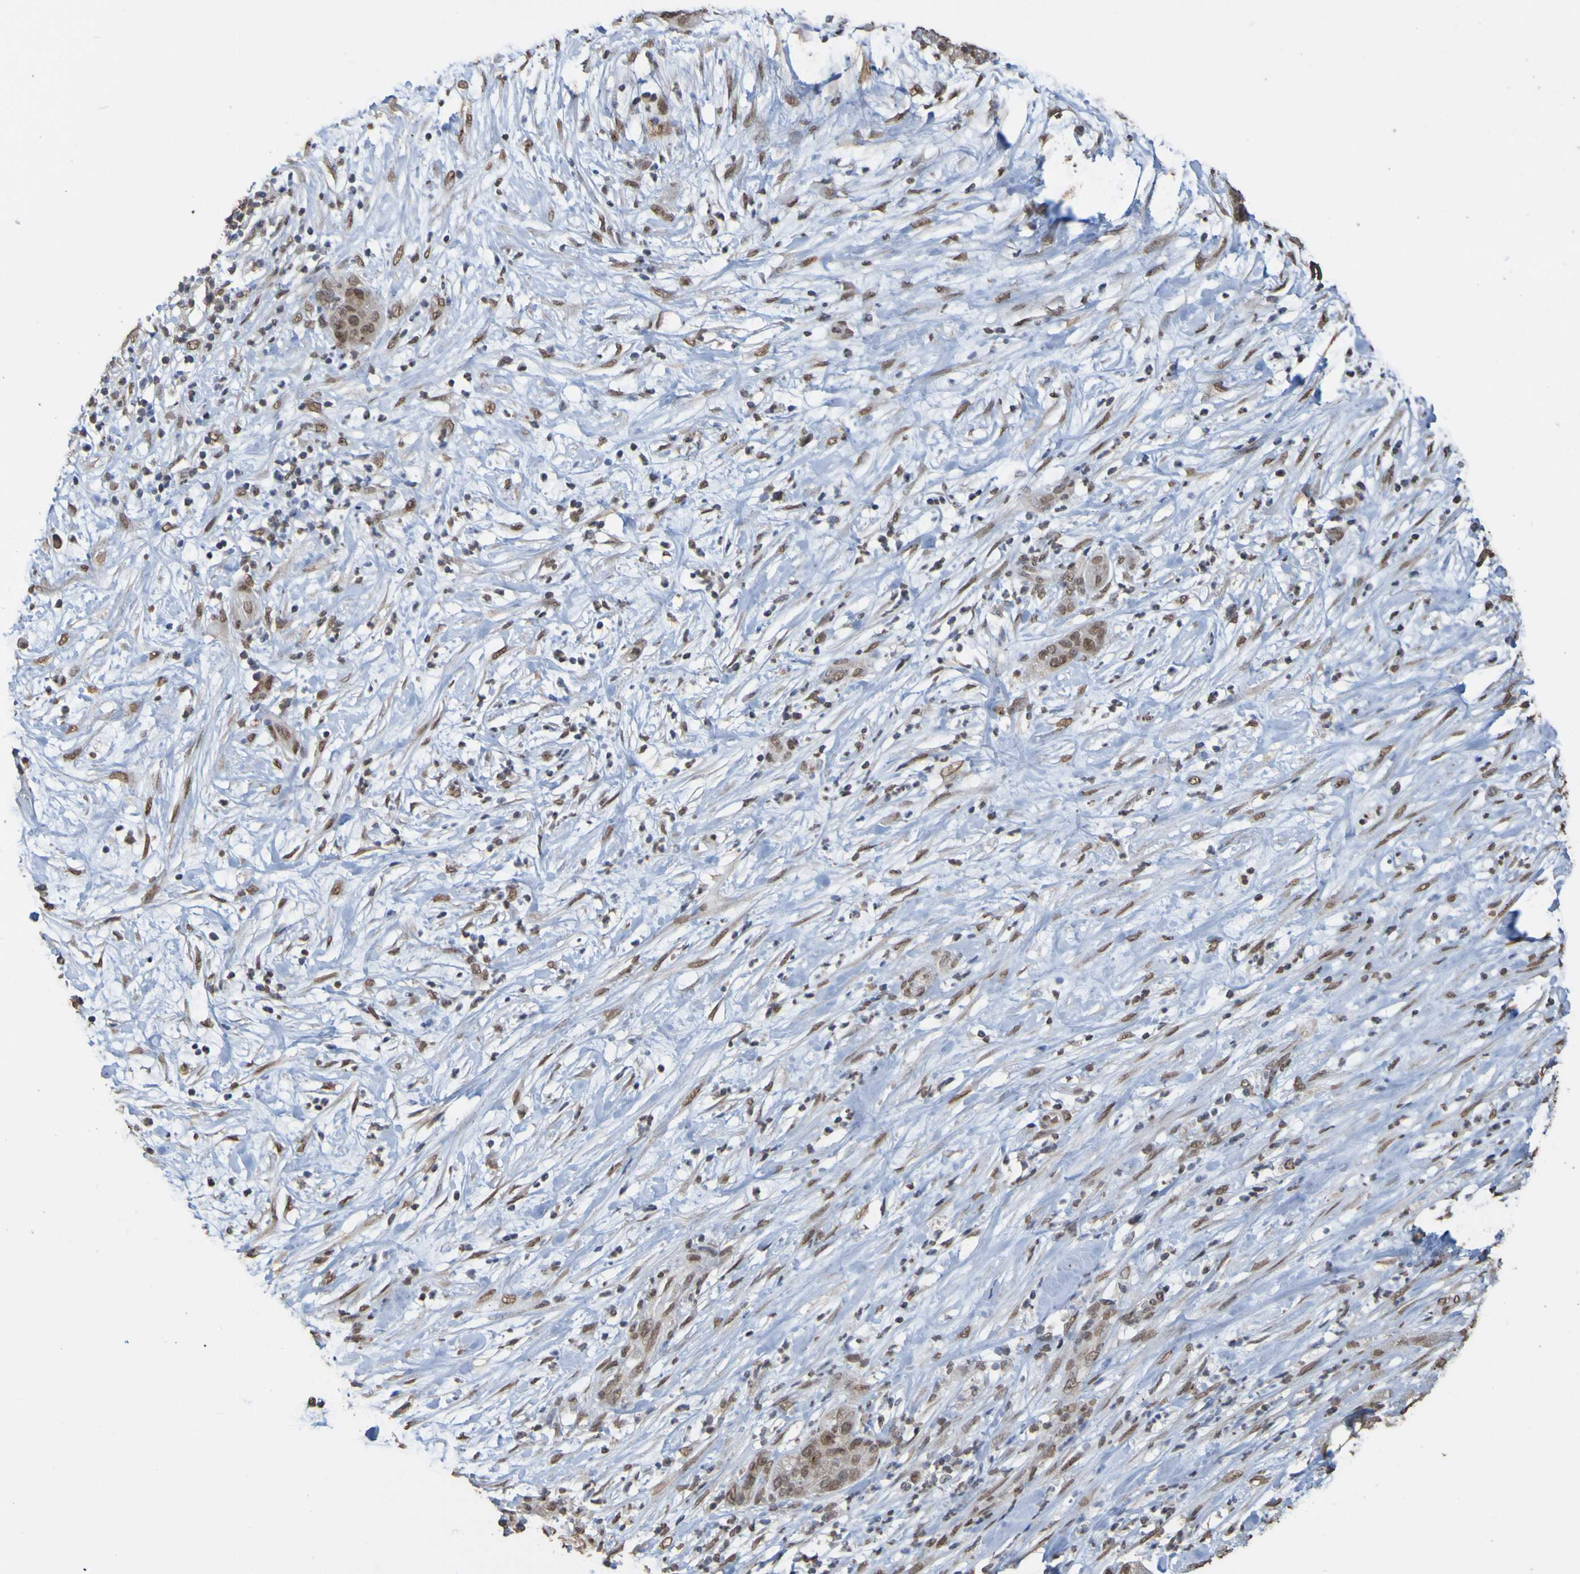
{"staining": {"intensity": "moderate", "quantity": ">75%", "location": "nuclear"}, "tissue": "pancreatic cancer", "cell_type": "Tumor cells", "image_type": "cancer", "snomed": [{"axis": "morphology", "description": "Adenocarcinoma, NOS"}, {"axis": "topography", "description": "Pancreas"}], "caption": "Immunohistochemistry staining of pancreatic adenocarcinoma, which displays medium levels of moderate nuclear staining in about >75% of tumor cells indicating moderate nuclear protein positivity. The staining was performed using DAB (3,3'-diaminobenzidine) (brown) for protein detection and nuclei were counterstained in hematoxylin (blue).", "gene": "ALKBH2", "patient": {"sex": "female", "age": 78}}